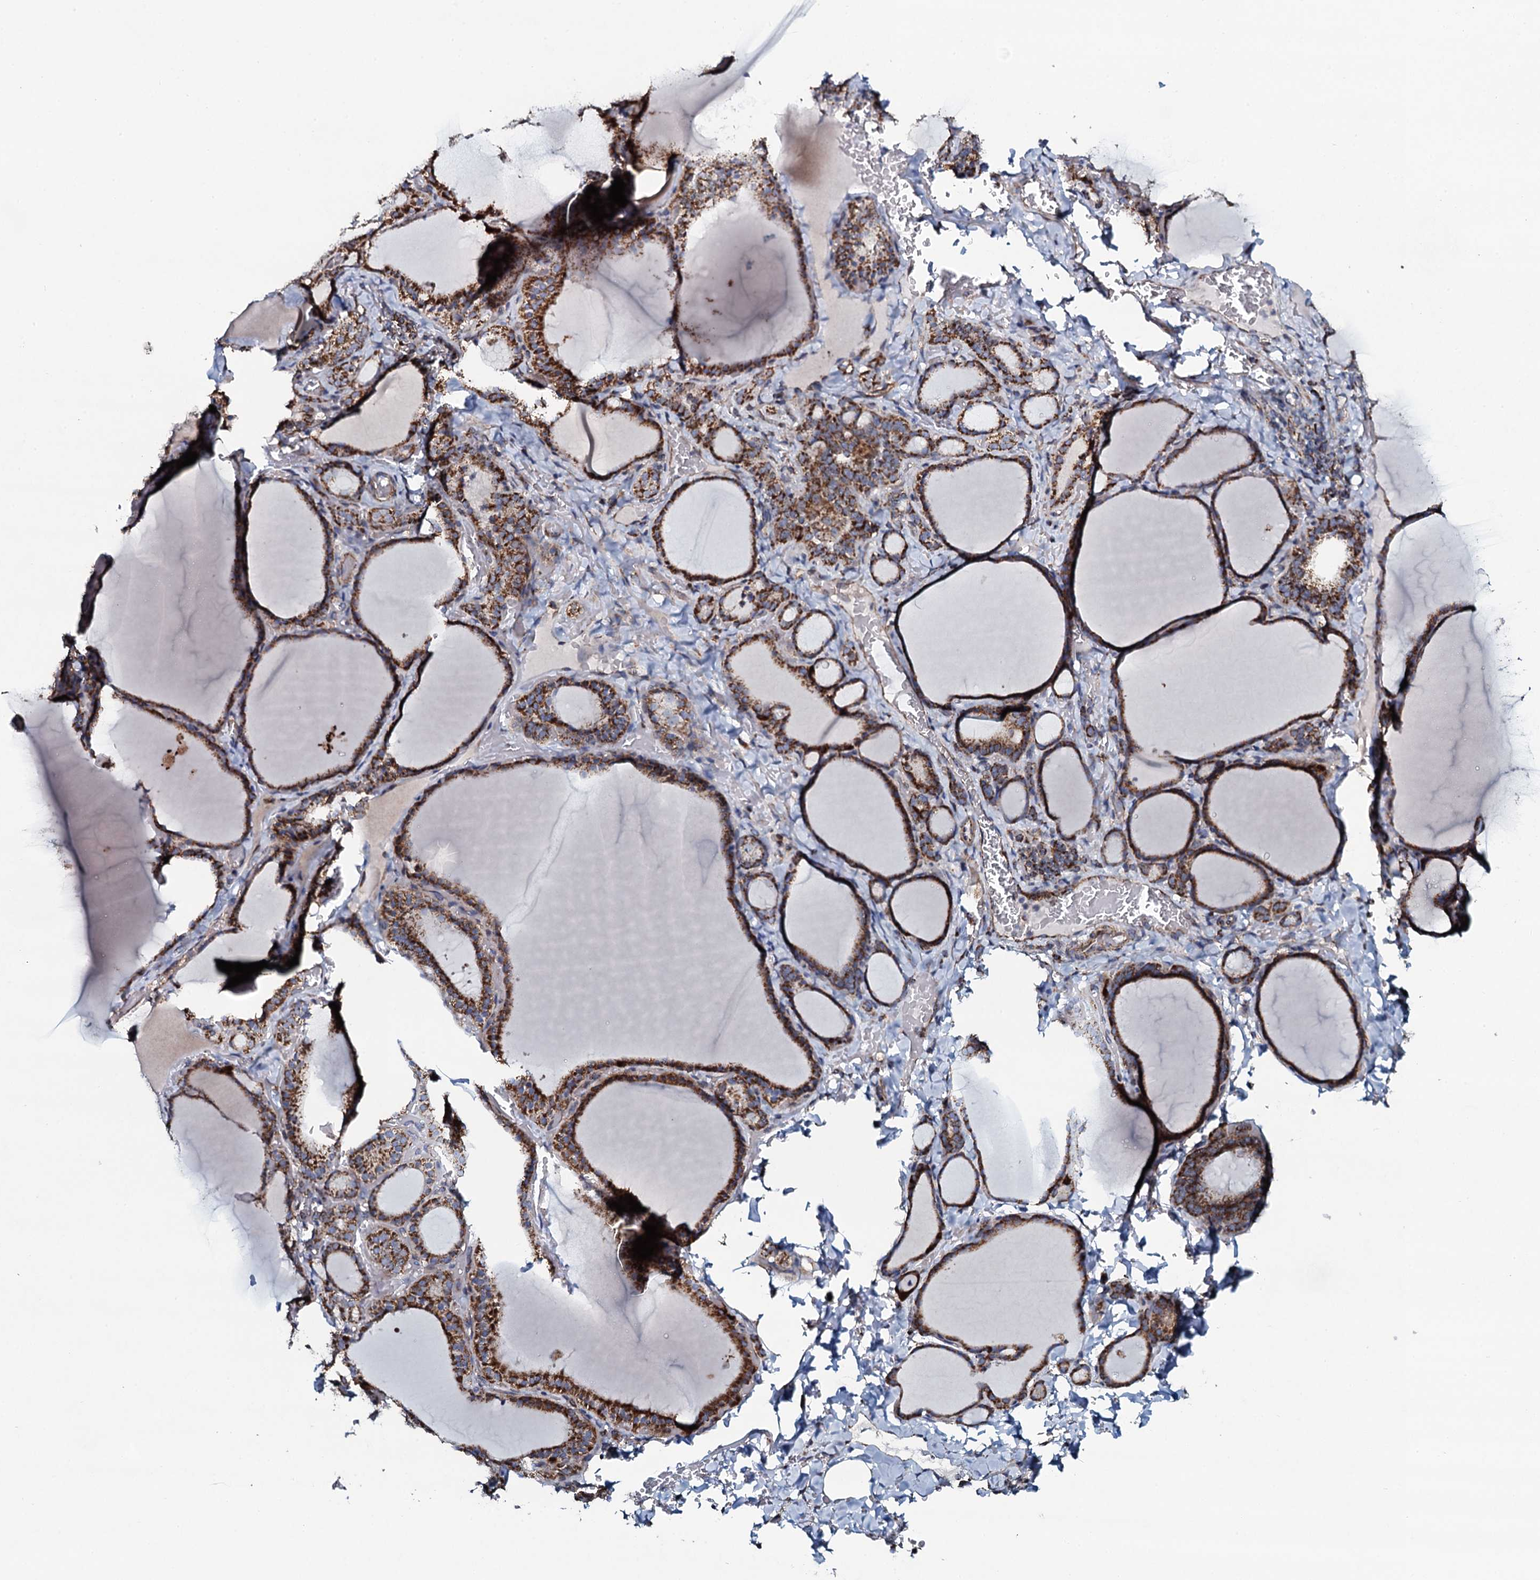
{"staining": {"intensity": "strong", "quantity": ">75%", "location": "cytoplasmic/membranous"}, "tissue": "thyroid gland", "cell_type": "Glandular cells", "image_type": "normal", "snomed": [{"axis": "morphology", "description": "Normal tissue, NOS"}, {"axis": "topography", "description": "Thyroid gland"}], "caption": "Thyroid gland stained for a protein (brown) reveals strong cytoplasmic/membranous positive expression in approximately >75% of glandular cells.", "gene": "EVC2", "patient": {"sex": "female", "age": 39}}